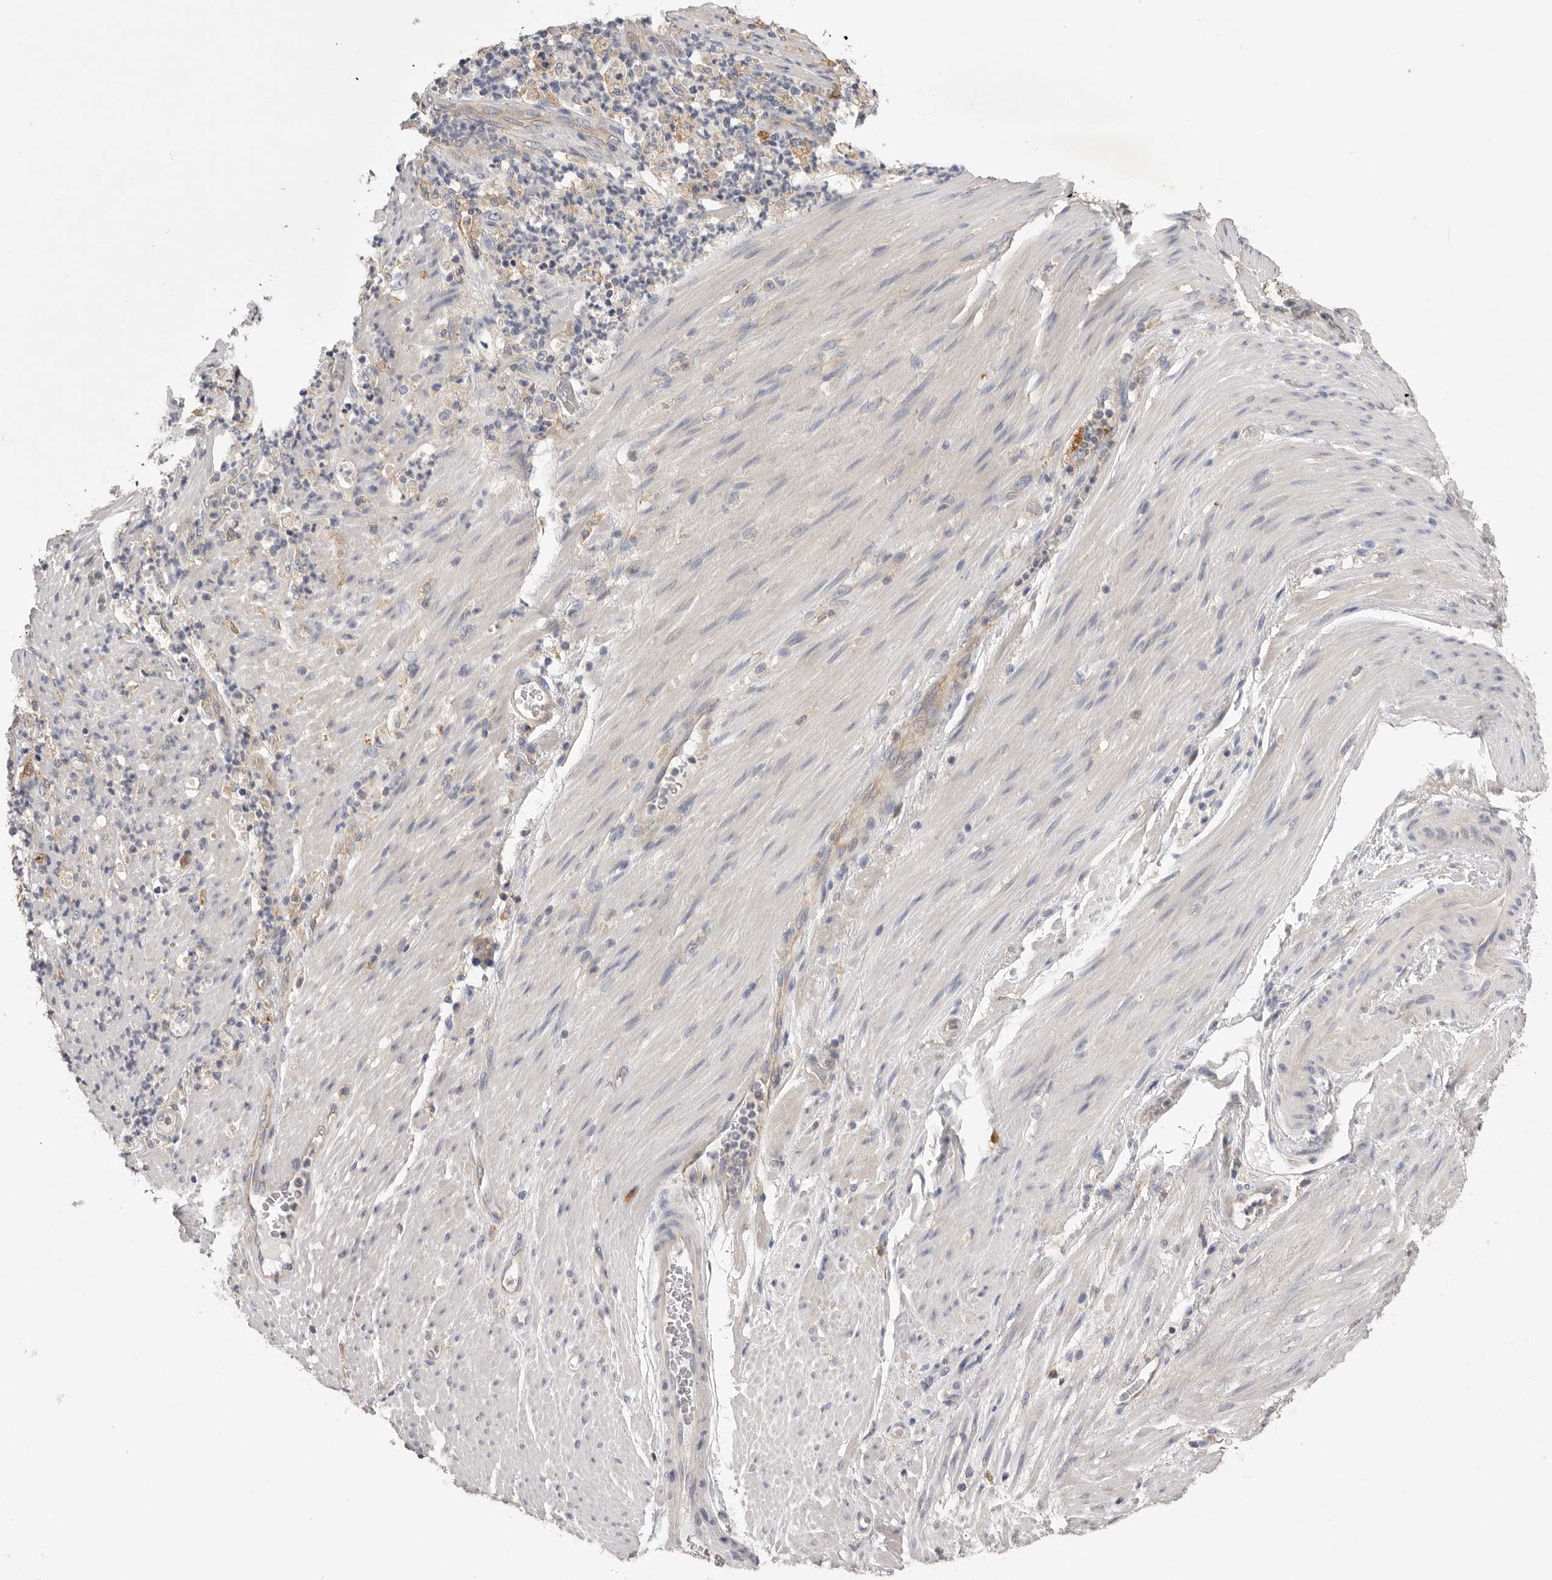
{"staining": {"intensity": "negative", "quantity": "none", "location": "none"}, "tissue": "stomach cancer", "cell_type": "Tumor cells", "image_type": "cancer", "snomed": [{"axis": "morphology", "description": "Adenocarcinoma, NOS"}, {"axis": "topography", "description": "Stomach"}], "caption": "Protein analysis of stomach cancer (adenocarcinoma) shows no significant positivity in tumor cells. (DAB immunohistochemistry, high magnification).", "gene": "VAC14", "patient": {"sex": "female", "age": 73}}